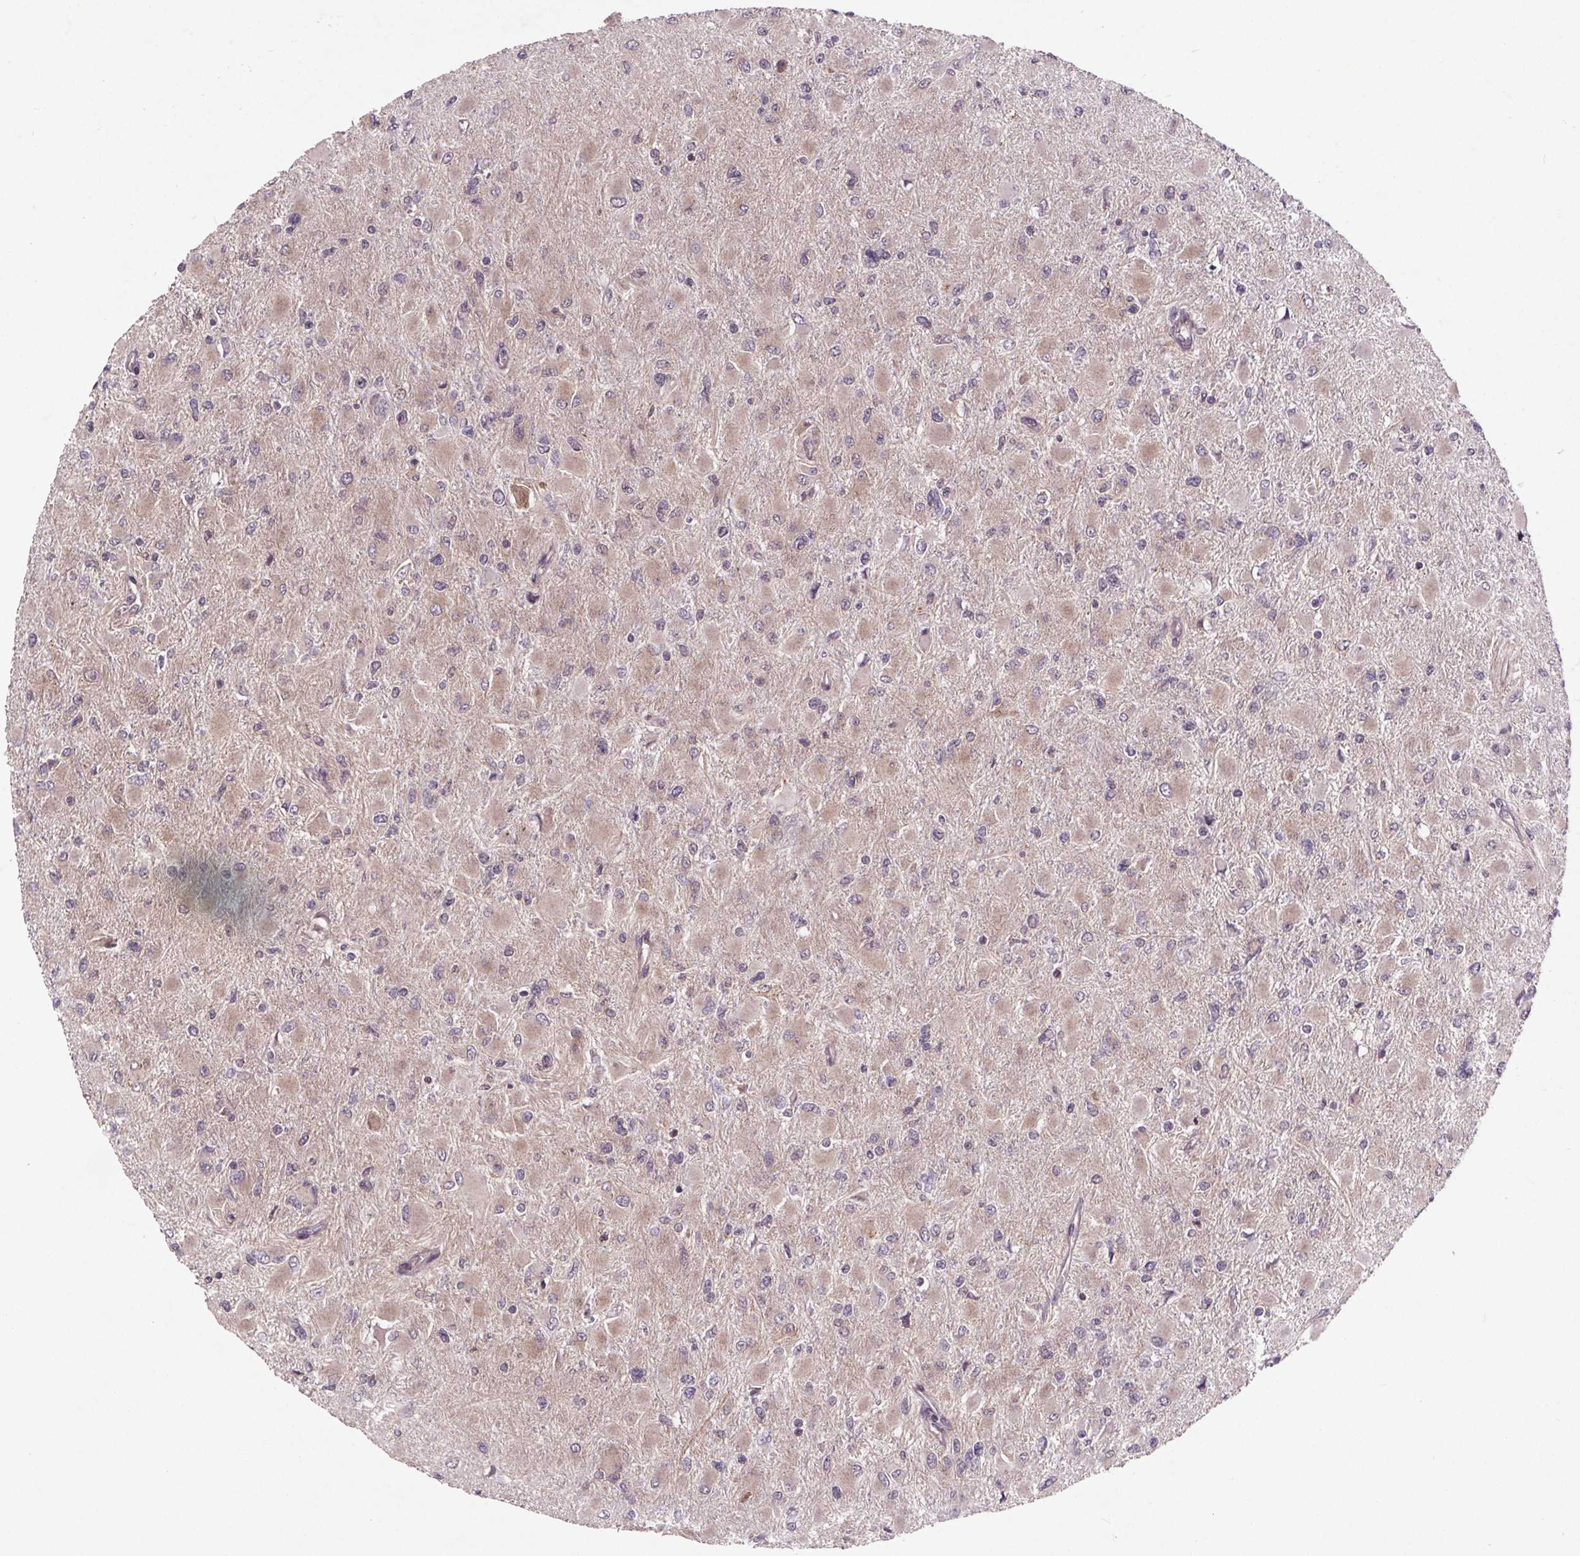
{"staining": {"intensity": "negative", "quantity": "none", "location": "none"}, "tissue": "glioma", "cell_type": "Tumor cells", "image_type": "cancer", "snomed": [{"axis": "morphology", "description": "Glioma, malignant, High grade"}, {"axis": "topography", "description": "Cerebral cortex"}], "caption": "Micrograph shows no protein staining in tumor cells of malignant high-grade glioma tissue. Nuclei are stained in blue.", "gene": "STRN3", "patient": {"sex": "female", "age": 36}}